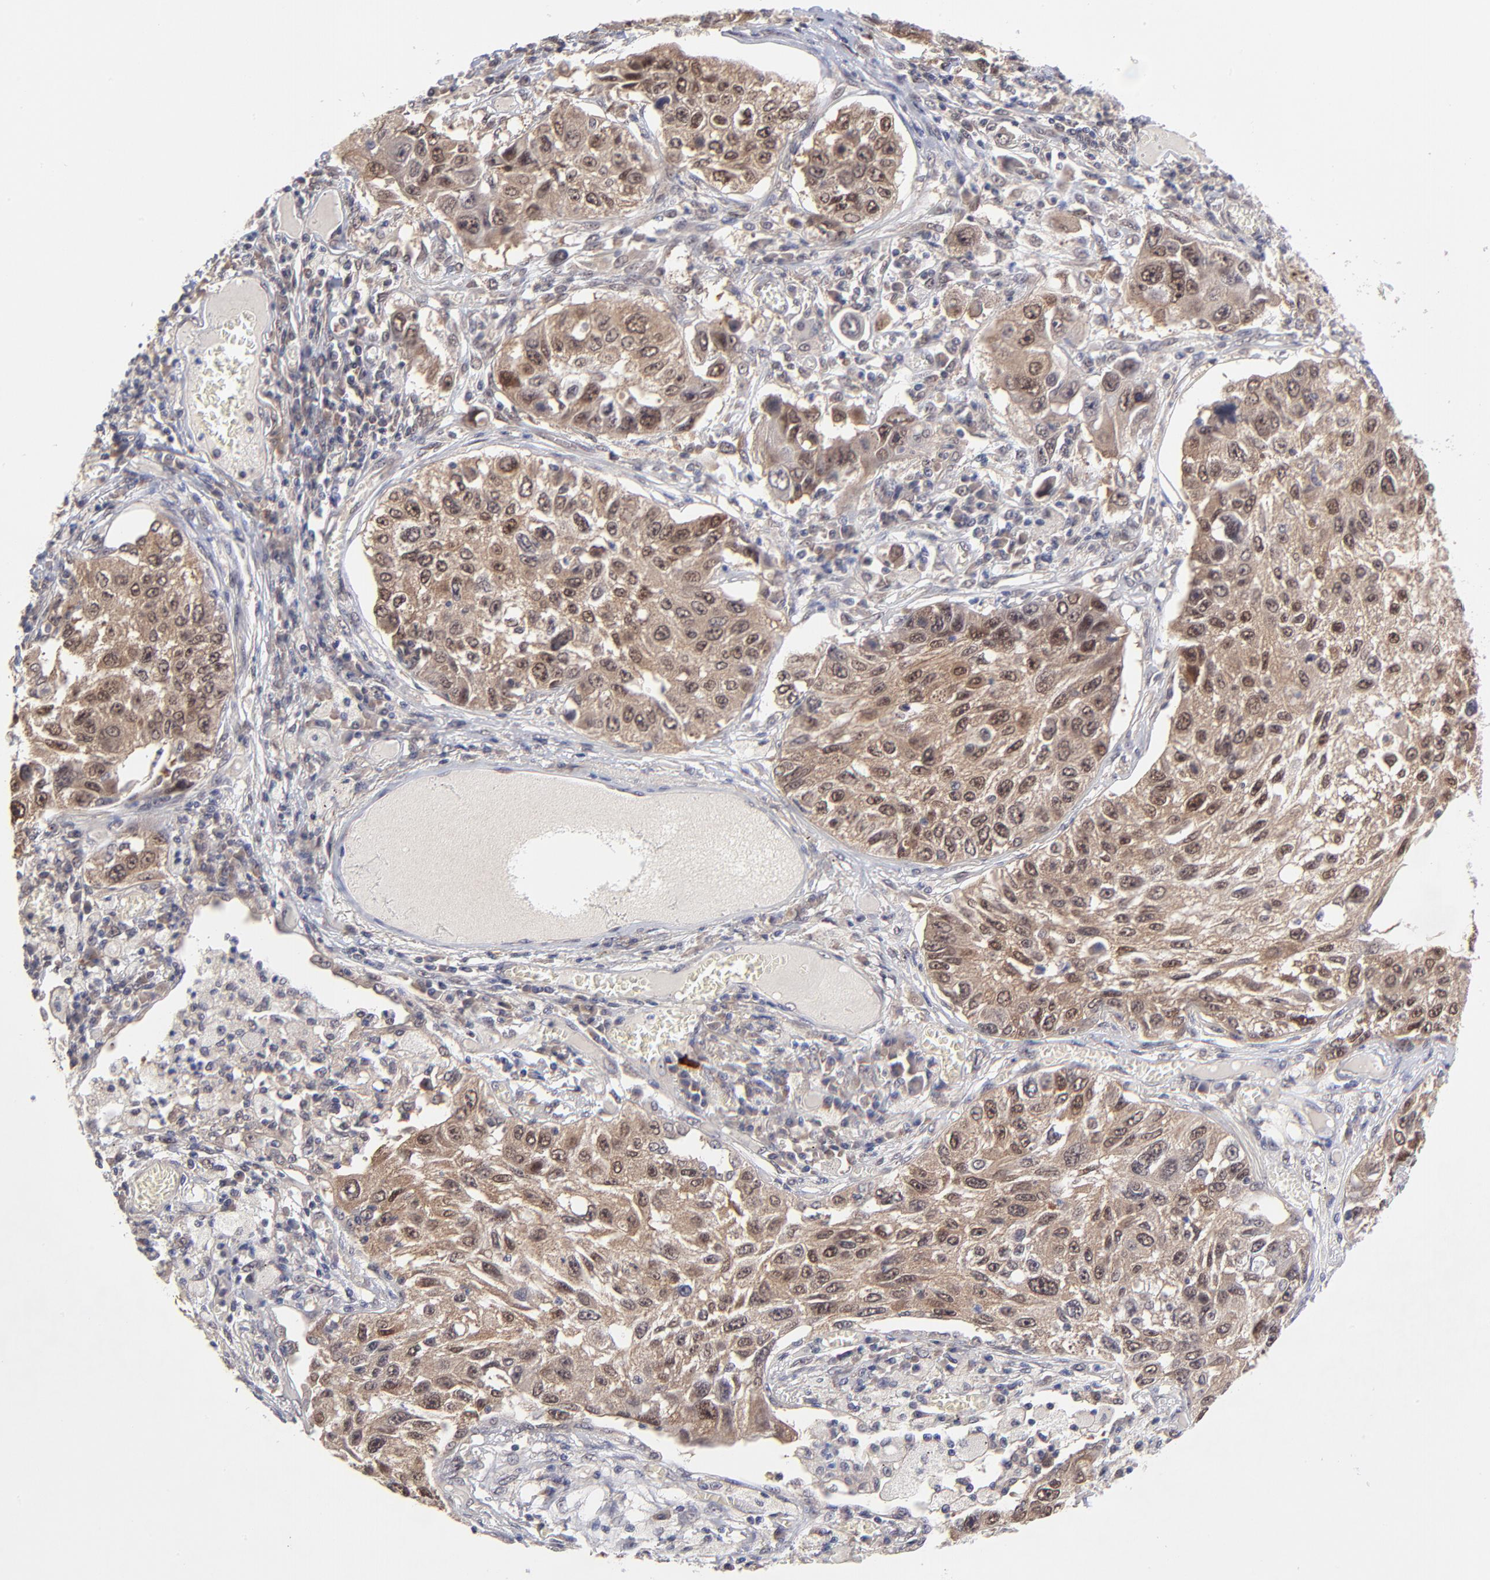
{"staining": {"intensity": "moderate", "quantity": ">75%", "location": "cytoplasmic/membranous,nuclear"}, "tissue": "lung cancer", "cell_type": "Tumor cells", "image_type": "cancer", "snomed": [{"axis": "morphology", "description": "Squamous cell carcinoma, NOS"}, {"axis": "topography", "description": "Lung"}], "caption": "A brown stain labels moderate cytoplasmic/membranous and nuclear staining of a protein in human squamous cell carcinoma (lung) tumor cells. (Brightfield microscopy of DAB IHC at high magnification).", "gene": "UBE2E3", "patient": {"sex": "male", "age": 71}}